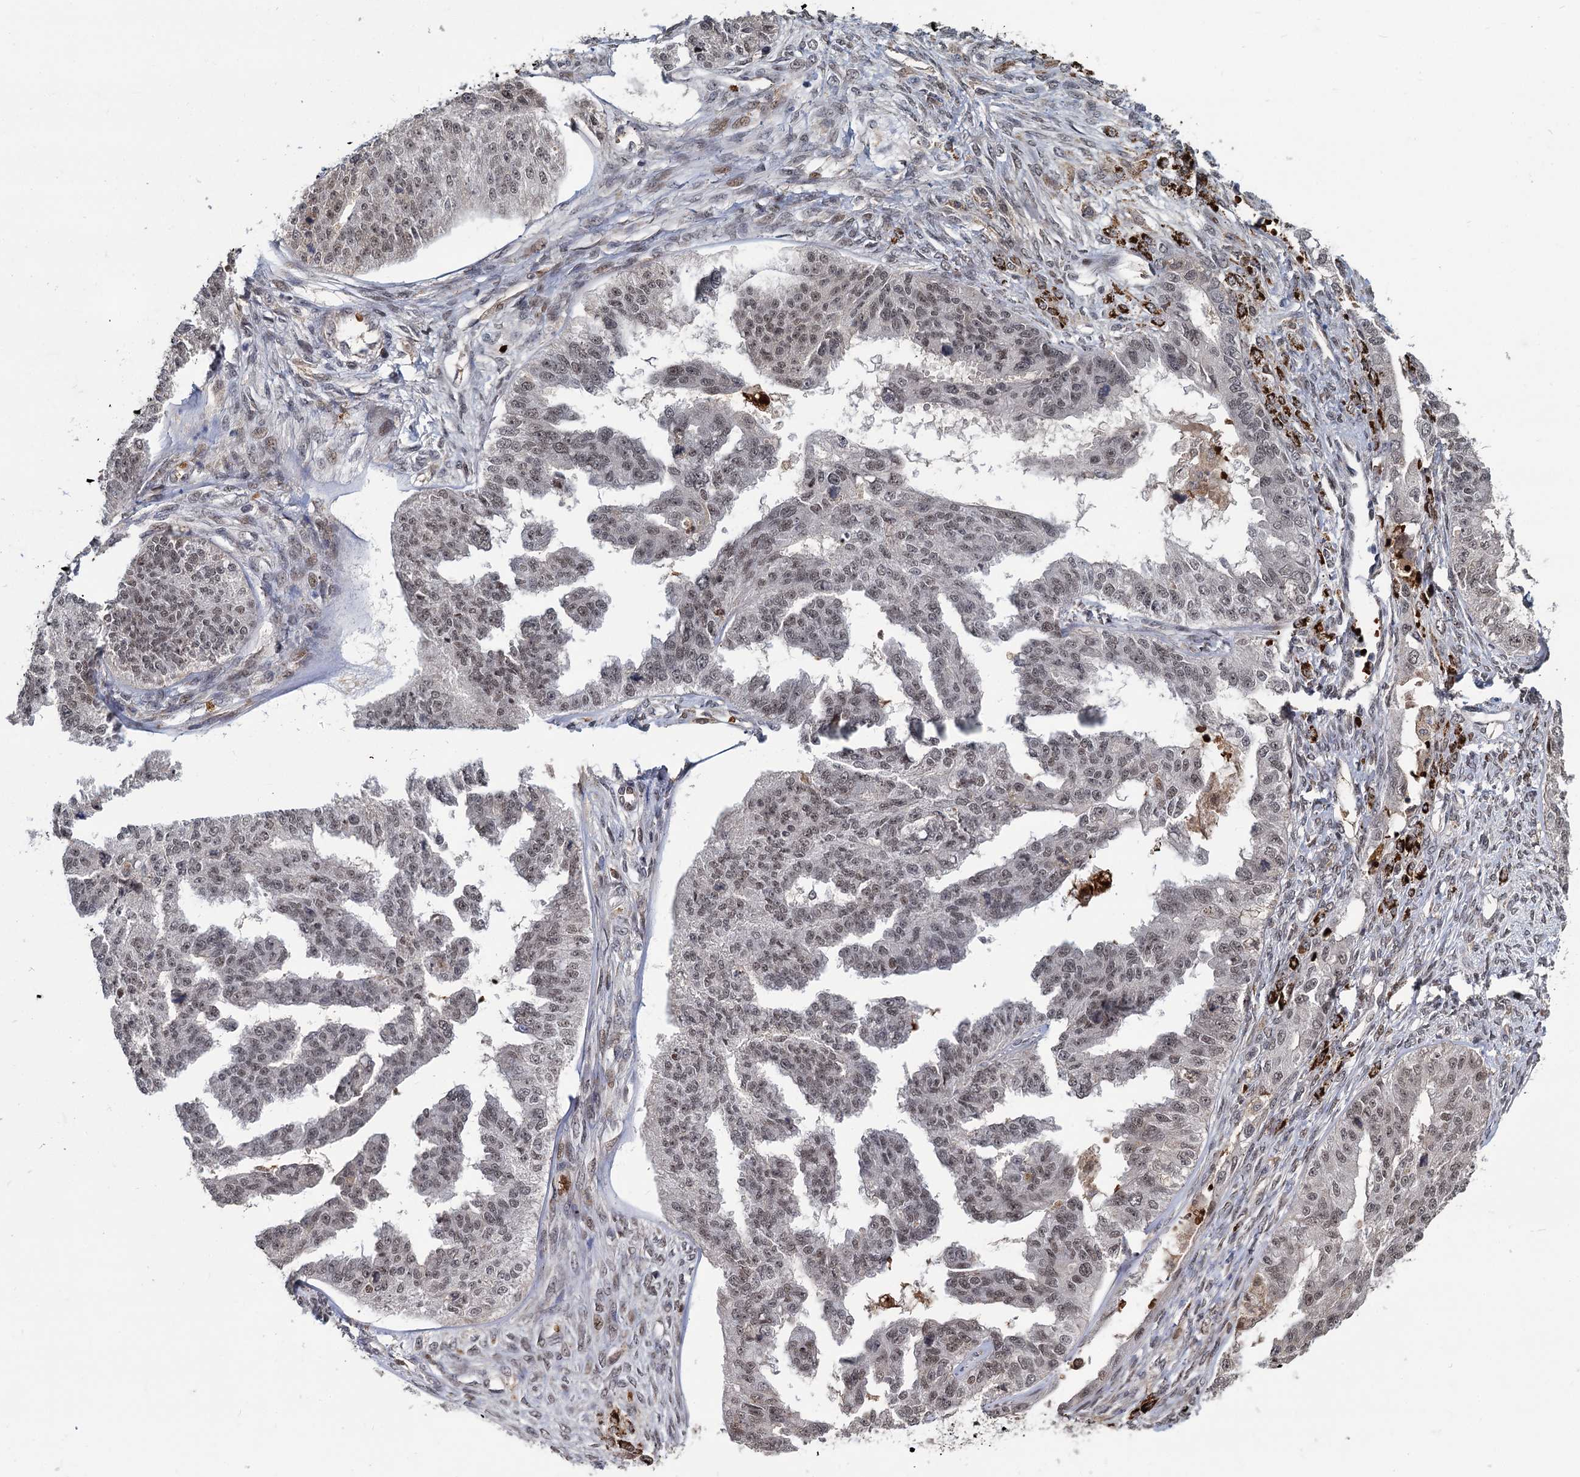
{"staining": {"intensity": "moderate", "quantity": ">75%", "location": "nuclear"}, "tissue": "ovarian cancer", "cell_type": "Tumor cells", "image_type": "cancer", "snomed": [{"axis": "morphology", "description": "Cystadenocarcinoma, serous, NOS"}, {"axis": "topography", "description": "Ovary"}], "caption": "Serous cystadenocarcinoma (ovarian) stained with a brown dye shows moderate nuclear positive positivity in about >75% of tumor cells.", "gene": "FANCI", "patient": {"sex": "female", "age": 58}}